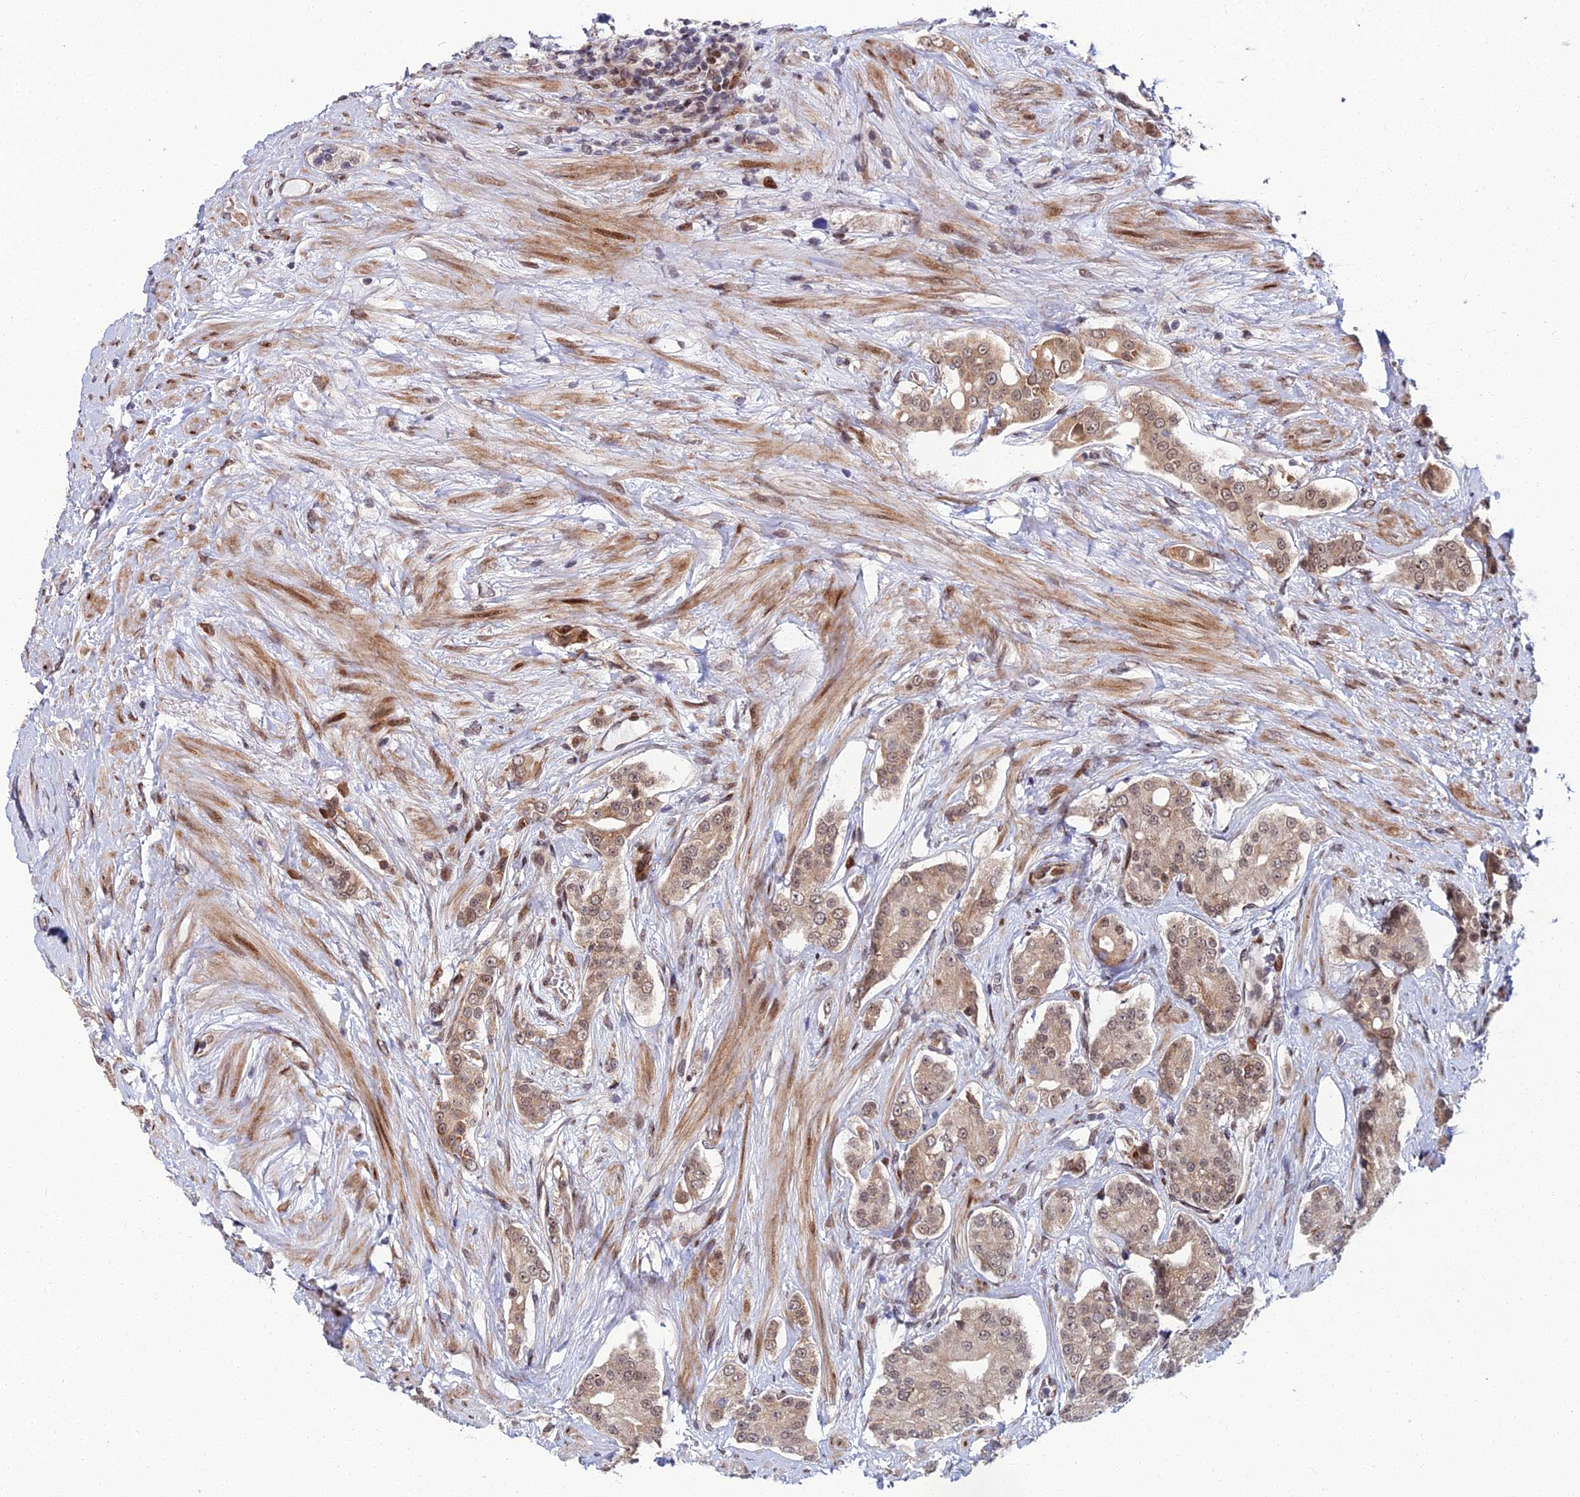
{"staining": {"intensity": "moderate", "quantity": ">75%", "location": "cytoplasmic/membranous,nuclear"}, "tissue": "prostate cancer", "cell_type": "Tumor cells", "image_type": "cancer", "snomed": [{"axis": "morphology", "description": "Adenocarcinoma, High grade"}, {"axis": "topography", "description": "Prostate"}], "caption": "IHC photomicrograph of neoplastic tissue: prostate high-grade adenocarcinoma stained using IHC displays medium levels of moderate protein expression localized specifically in the cytoplasmic/membranous and nuclear of tumor cells, appearing as a cytoplasmic/membranous and nuclear brown color.", "gene": "ZNF668", "patient": {"sex": "male", "age": 71}}